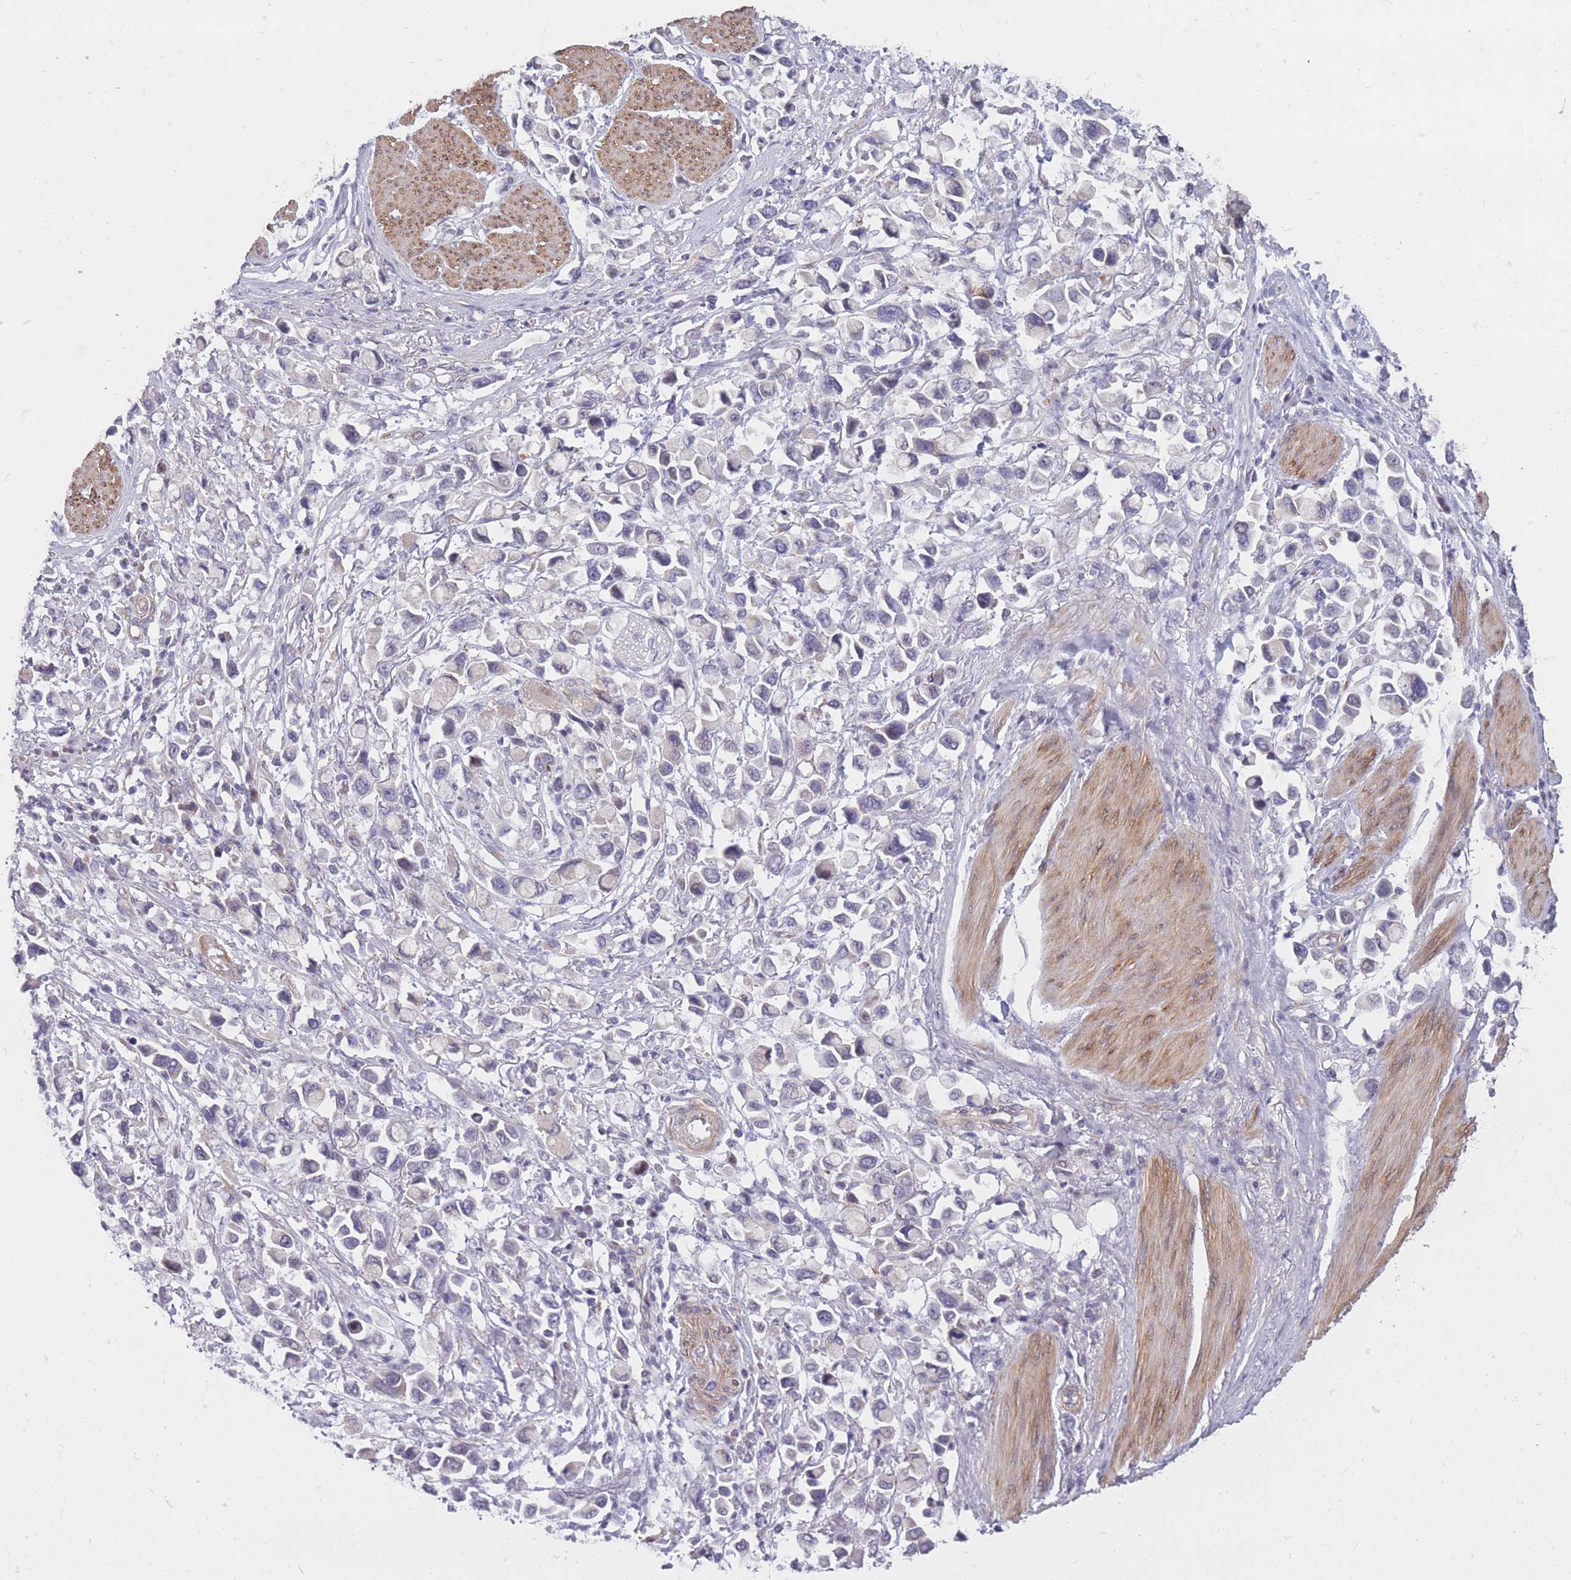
{"staining": {"intensity": "negative", "quantity": "none", "location": "none"}, "tissue": "stomach cancer", "cell_type": "Tumor cells", "image_type": "cancer", "snomed": [{"axis": "morphology", "description": "Adenocarcinoma, NOS"}, {"axis": "topography", "description": "Stomach"}], "caption": "High magnification brightfield microscopy of stomach cancer stained with DAB (brown) and counterstained with hematoxylin (blue): tumor cells show no significant staining. (DAB immunohistochemistry (IHC) with hematoxylin counter stain).", "gene": "CCNQ", "patient": {"sex": "female", "age": 81}}